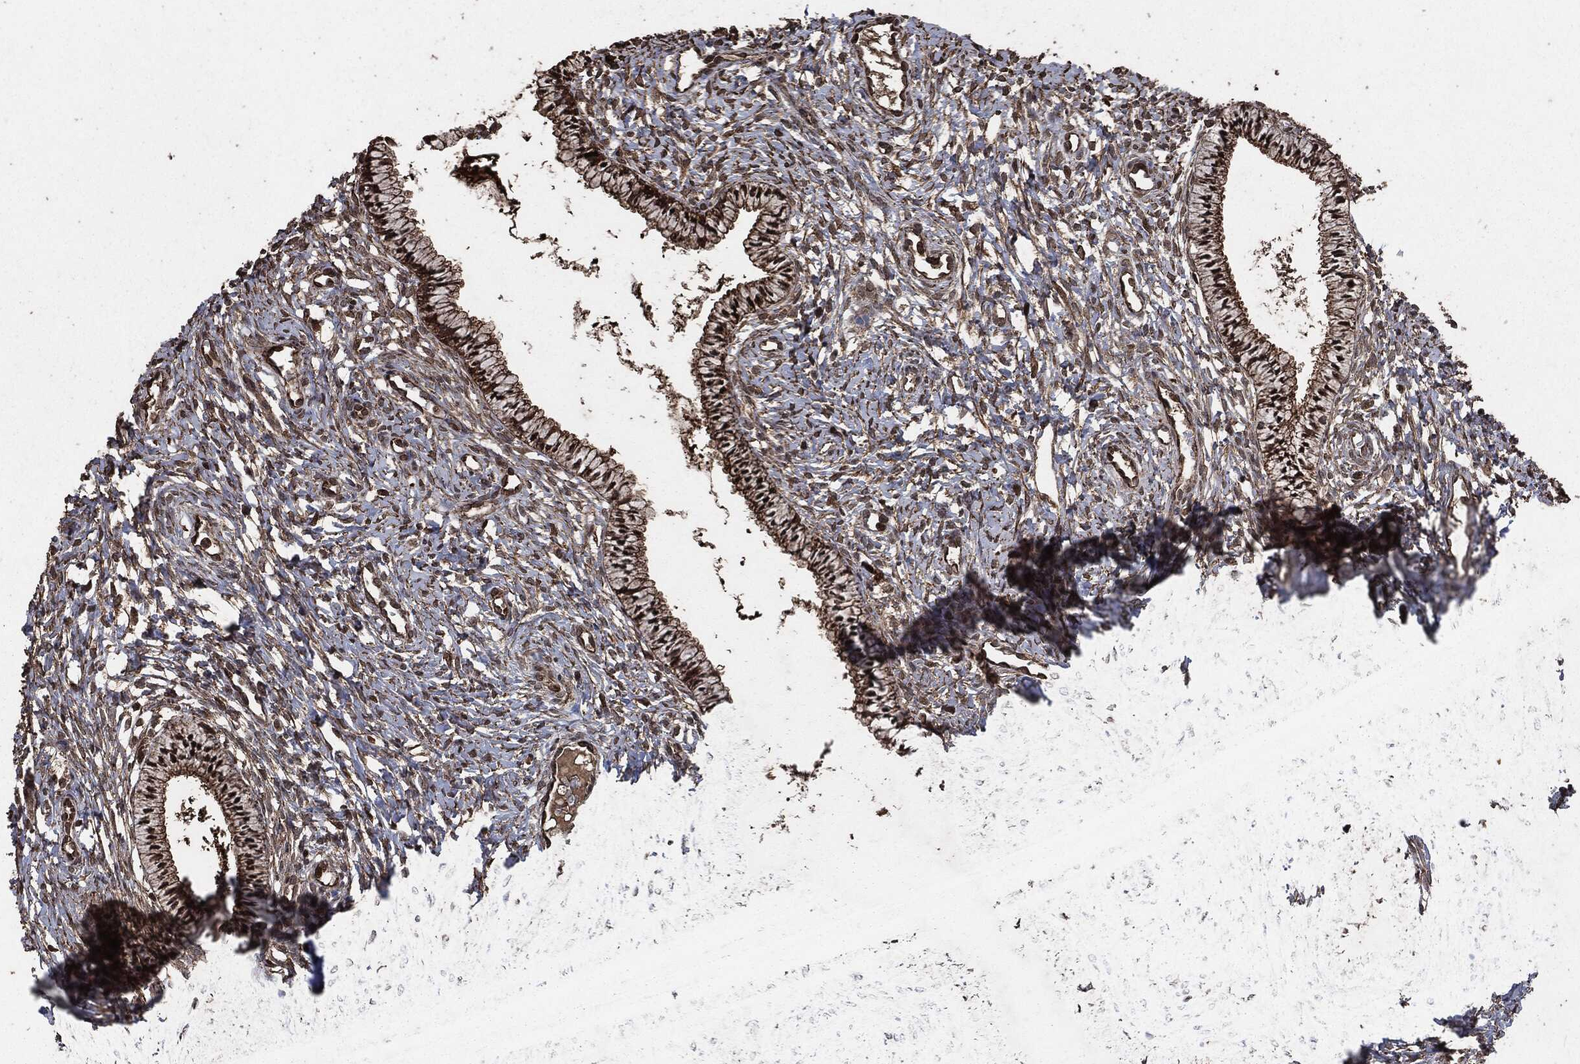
{"staining": {"intensity": "strong", "quantity": ">75%", "location": "cytoplasmic/membranous,nuclear"}, "tissue": "cervix", "cell_type": "Glandular cells", "image_type": "normal", "snomed": [{"axis": "morphology", "description": "Normal tissue, NOS"}, {"axis": "topography", "description": "Cervix"}], "caption": "Benign cervix demonstrates strong cytoplasmic/membranous,nuclear expression in about >75% of glandular cells, visualized by immunohistochemistry.", "gene": "EGFR", "patient": {"sex": "female", "age": 39}}